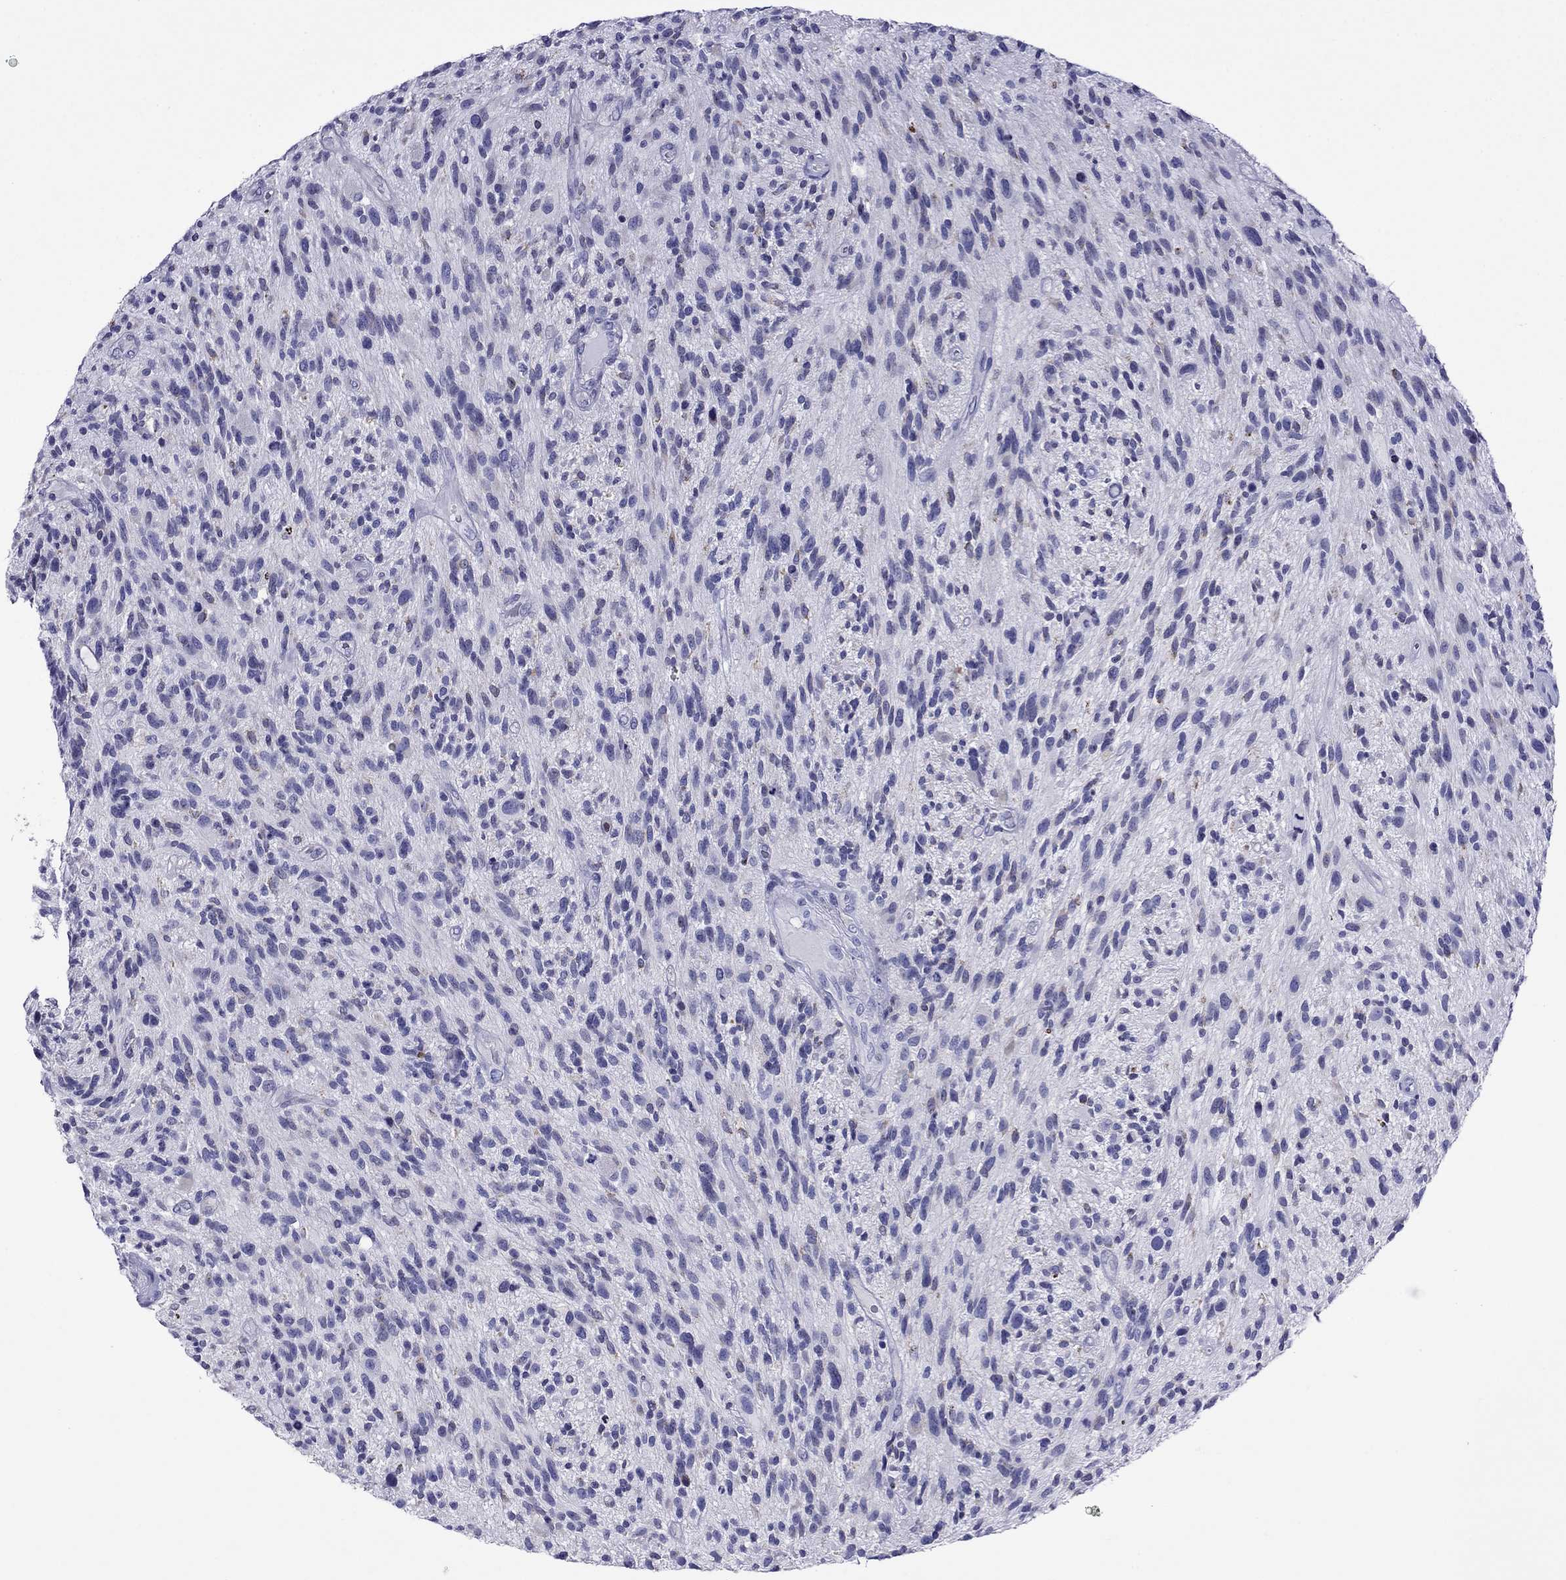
{"staining": {"intensity": "negative", "quantity": "none", "location": "none"}, "tissue": "glioma", "cell_type": "Tumor cells", "image_type": "cancer", "snomed": [{"axis": "morphology", "description": "Glioma, malignant, High grade"}, {"axis": "topography", "description": "Brain"}], "caption": "This is a photomicrograph of IHC staining of glioma, which shows no positivity in tumor cells.", "gene": "SCG2", "patient": {"sex": "male", "age": 47}}